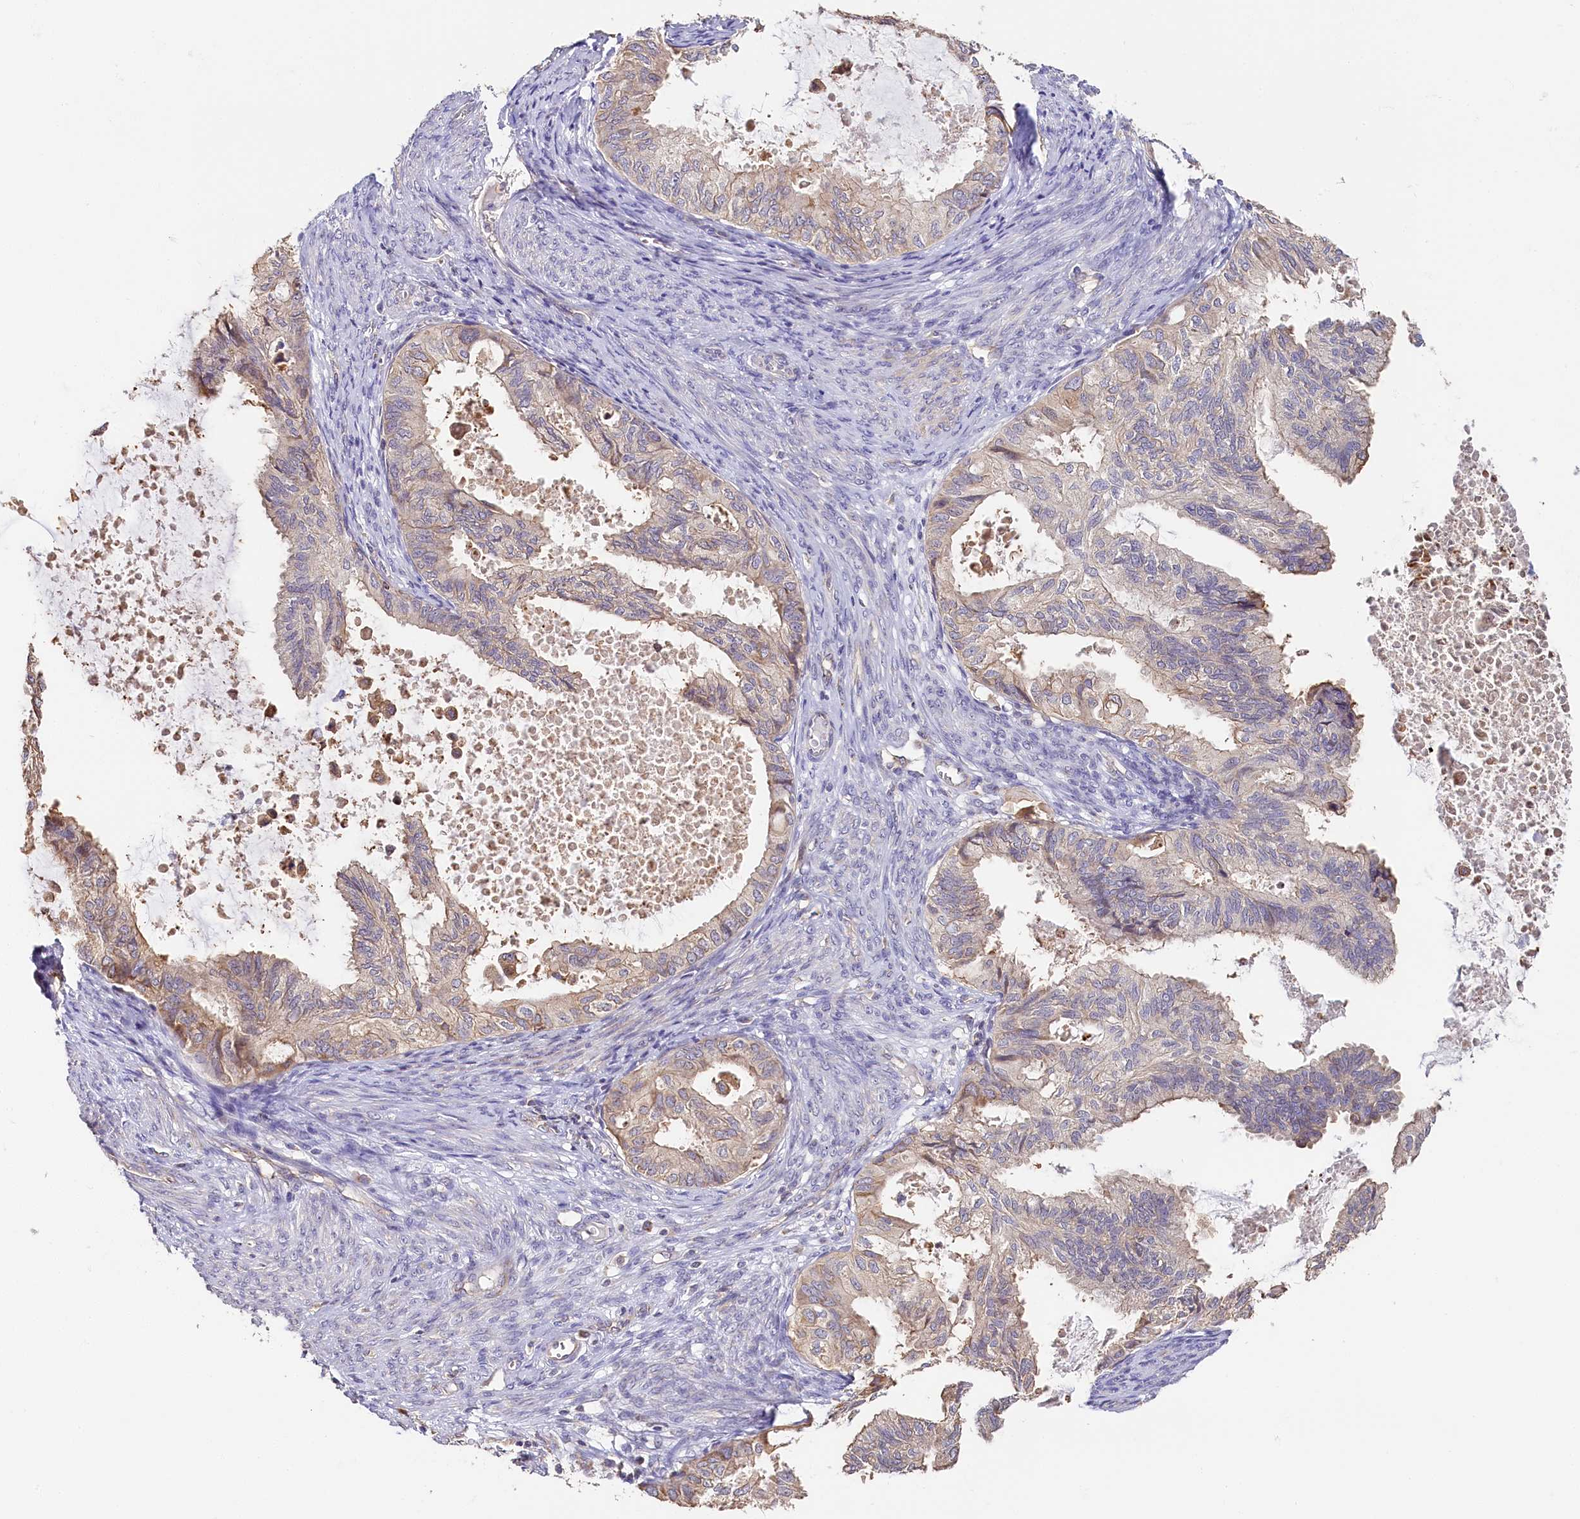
{"staining": {"intensity": "weak", "quantity": "<25%", "location": "cytoplasmic/membranous"}, "tissue": "cervical cancer", "cell_type": "Tumor cells", "image_type": "cancer", "snomed": [{"axis": "morphology", "description": "Normal tissue, NOS"}, {"axis": "morphology", "description": "Adenocarcinoma, NOS"}, {"axis": "topography", "description": "Cervix"}, {"axis": "topography", "description": "Endometrium"}], "caption": "IHC of human adenocarcinoma (cervical) shows no expression in tumor cells.", "gene": "KATNB1", "patient": {"sex": "female", "age": 86}}